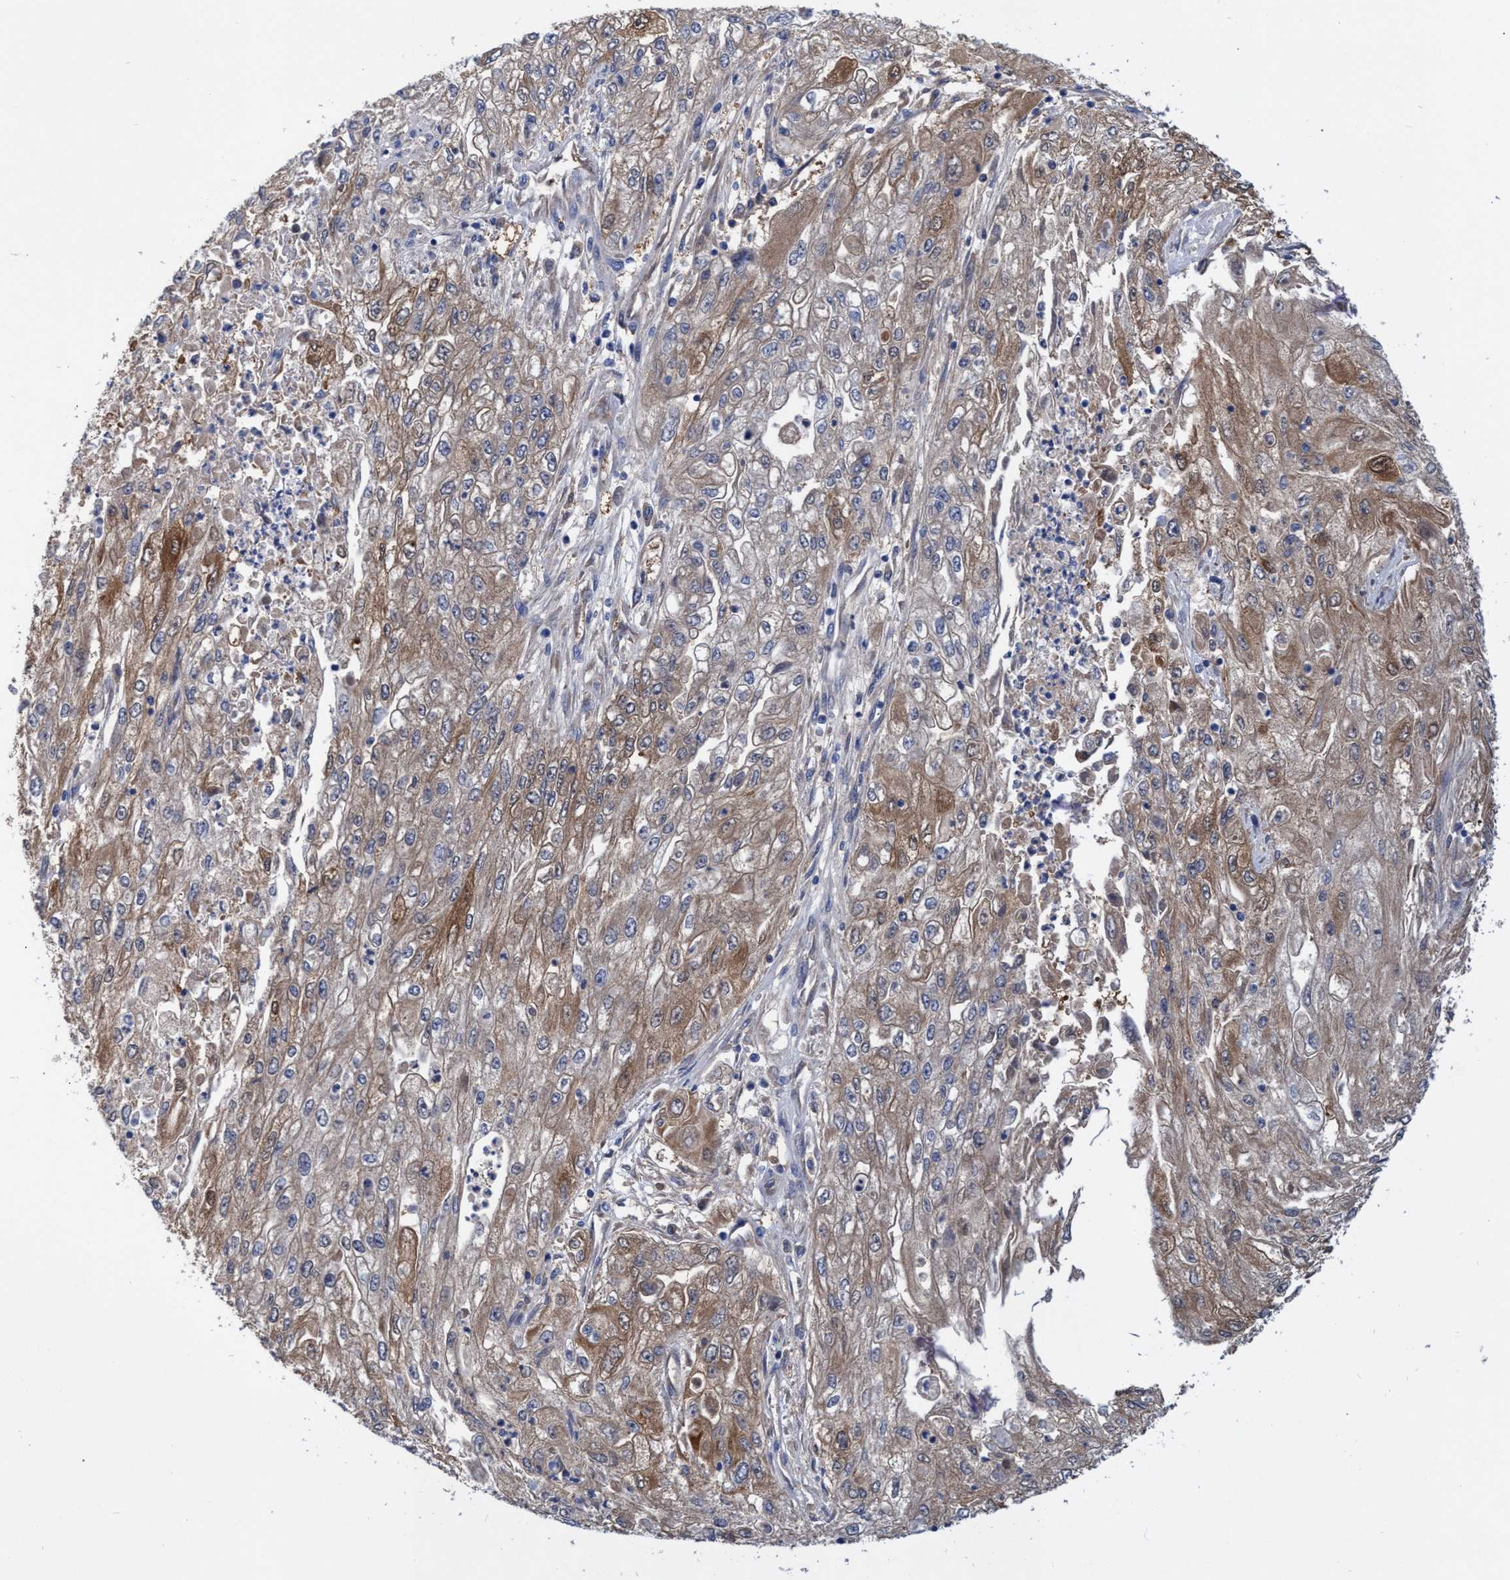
{"staining": {"intensity": "moderate", "quantity": ">75%", "location": "cytoplasmic/membranous"}, "tissue": "endometrial cancer", "cell_type": "Tumor cells", "image_type": "cancer", "snomed": [{"axis": "morphology", "description": "Adenocarcinoma, NOS"}, {"axis": "topography", "description": "Endometrium"}], "caption": "Protein staining exhibits moderate cytoplasmic/membranous expression in about >75% of tumor cells in endometrial adenocarcinoma. (Brightfield microscopy of DAB IHC at high magnification).", "gene": "PNPO", "patient": {"sex": "female", "age": 49}}